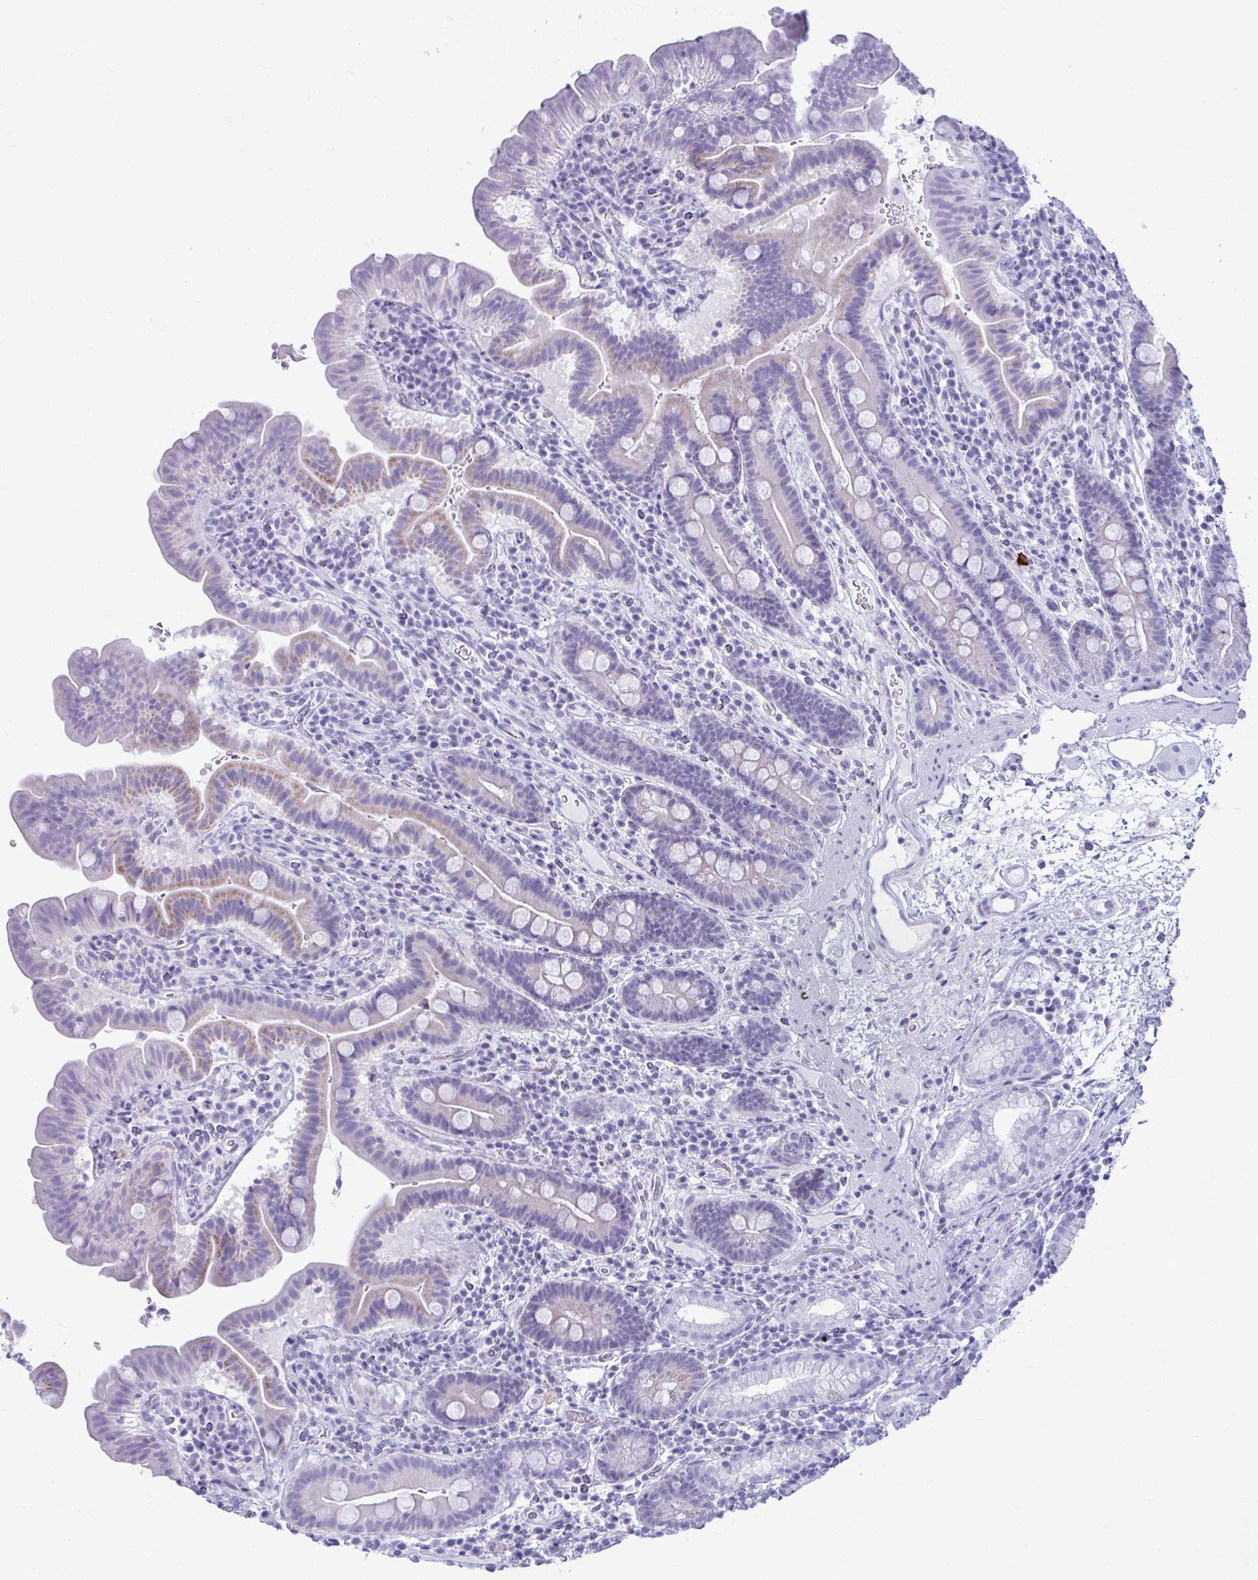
{"staining": {"intensity": "moderate", "quantity": "<25%", "location": "cytoplasmic/membranous"}, "tissue": "small intestine", "cell_type": "Glandular cells", "image_type": "normal", "snomed": [{"axis": "morphology", "description": "Normal tissue, NOS"}, {"axis": "topography", "description": "Small intestine"}], "caption": "Brown immunohistochemical staining in unremarkable small intestine displays moderate cytoplasmic/membranous staining in approximately <25% of glandular cells.", "gene": "ANKRD60", "patient": {"sex": "male", "age": 26}}